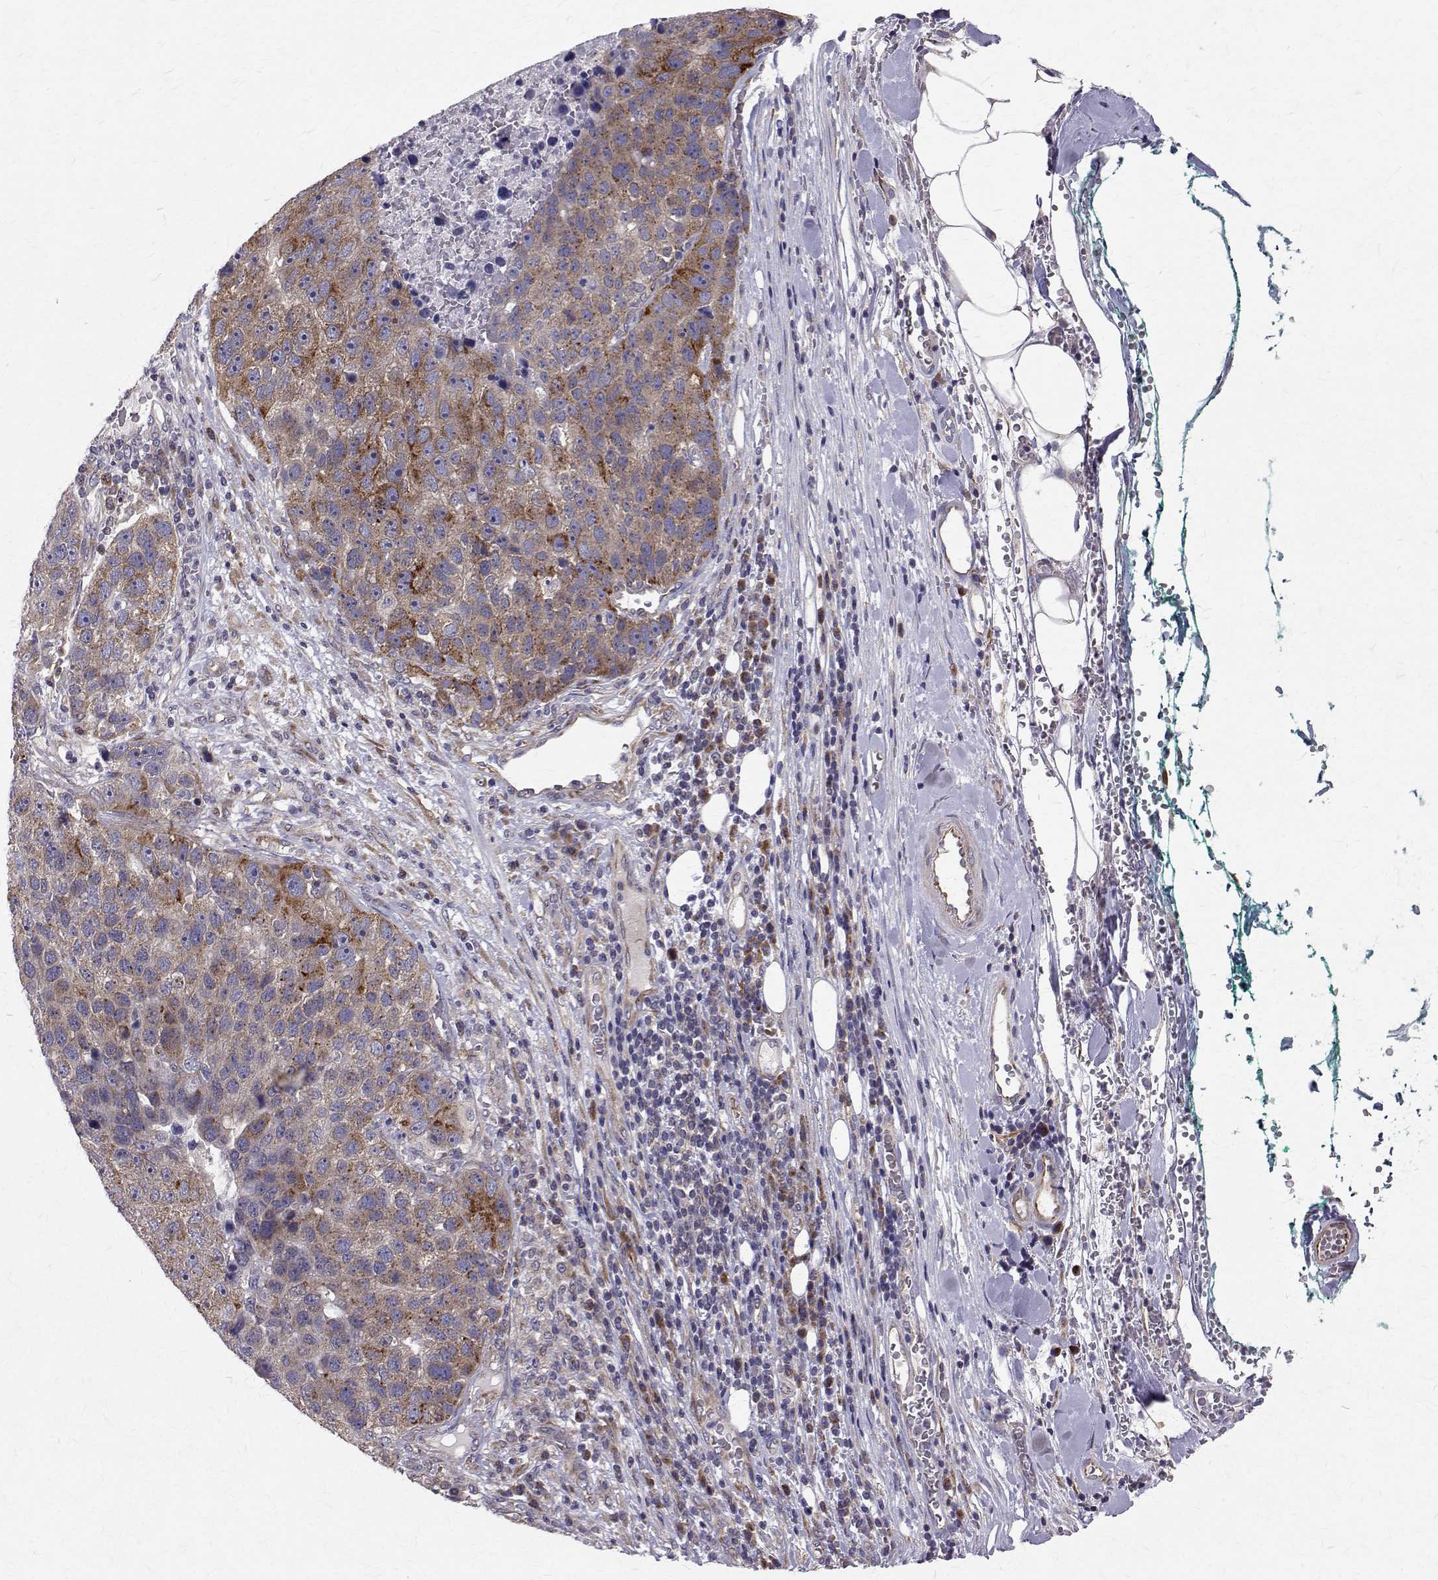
{"staining": {"intensity": "moderate", "quantity": "25%-75%", "location": "cytoplasmic/membranous"}, "tissue": "pancreatic cancer", "cell_type": "Tumor cells", "image_type": "cancer", "snomed": [{"axis": "morphology", "description": "Adenocarcinoma, NOS"}, {"axis": "topography", "description": "Pancreas"}], "caption": "Immunohistochemical staining of pancreatic cancer displays medium levels of moderate cytoplasmic/membranous positivity in approximately 25%-75% of tumor cells. (DAB = brown stain, brightfield microscopy at high magnification).", "gene": "ARFGAP1", "patient": {"sex": "female", "age": 61}}